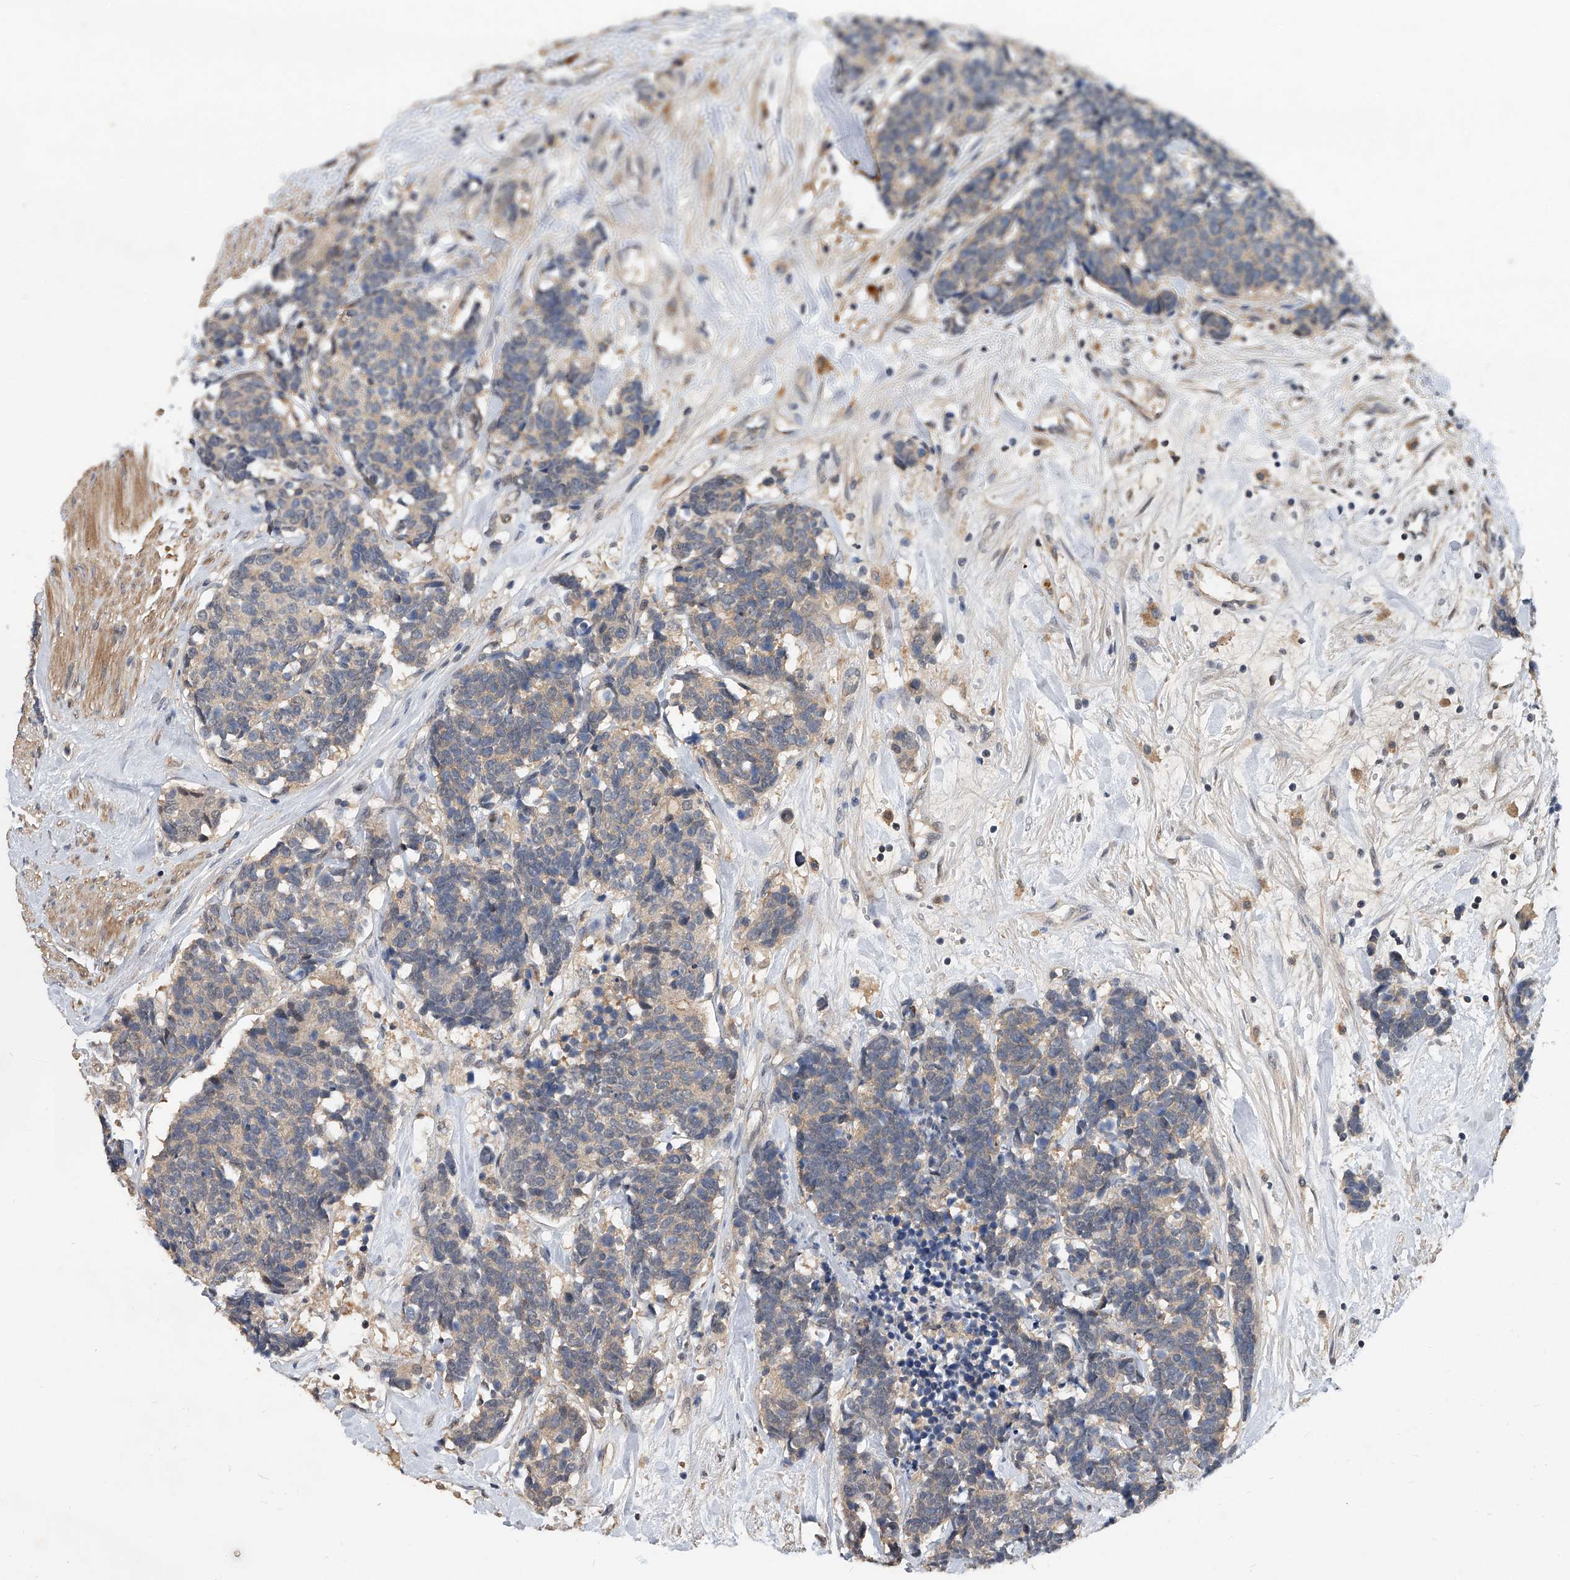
{"staining": {"intensity": "weak", "quantity": "25%-75%", "location": "cytoplasmic/membranous"}, "tissue": "carcinoid", "cell_type": "Tumor cells", "image_type": "cancer", "snomed": [{"axis": "morphology", "description": "Carcinoma, NOS"}, {"axis": "morphology", "description": "Carcinoid, malignant, NOS"}, {"axis": "topography", "description": "Urinary bladder"}], "caption": "The image demonstrates a brown stain indicating the presence of a protein in the cytoplasmic/membranous of tumor cells in carcinoid (malignant).", "gene": "JAG2", "patient": {"sex": "male", "age": 57}}